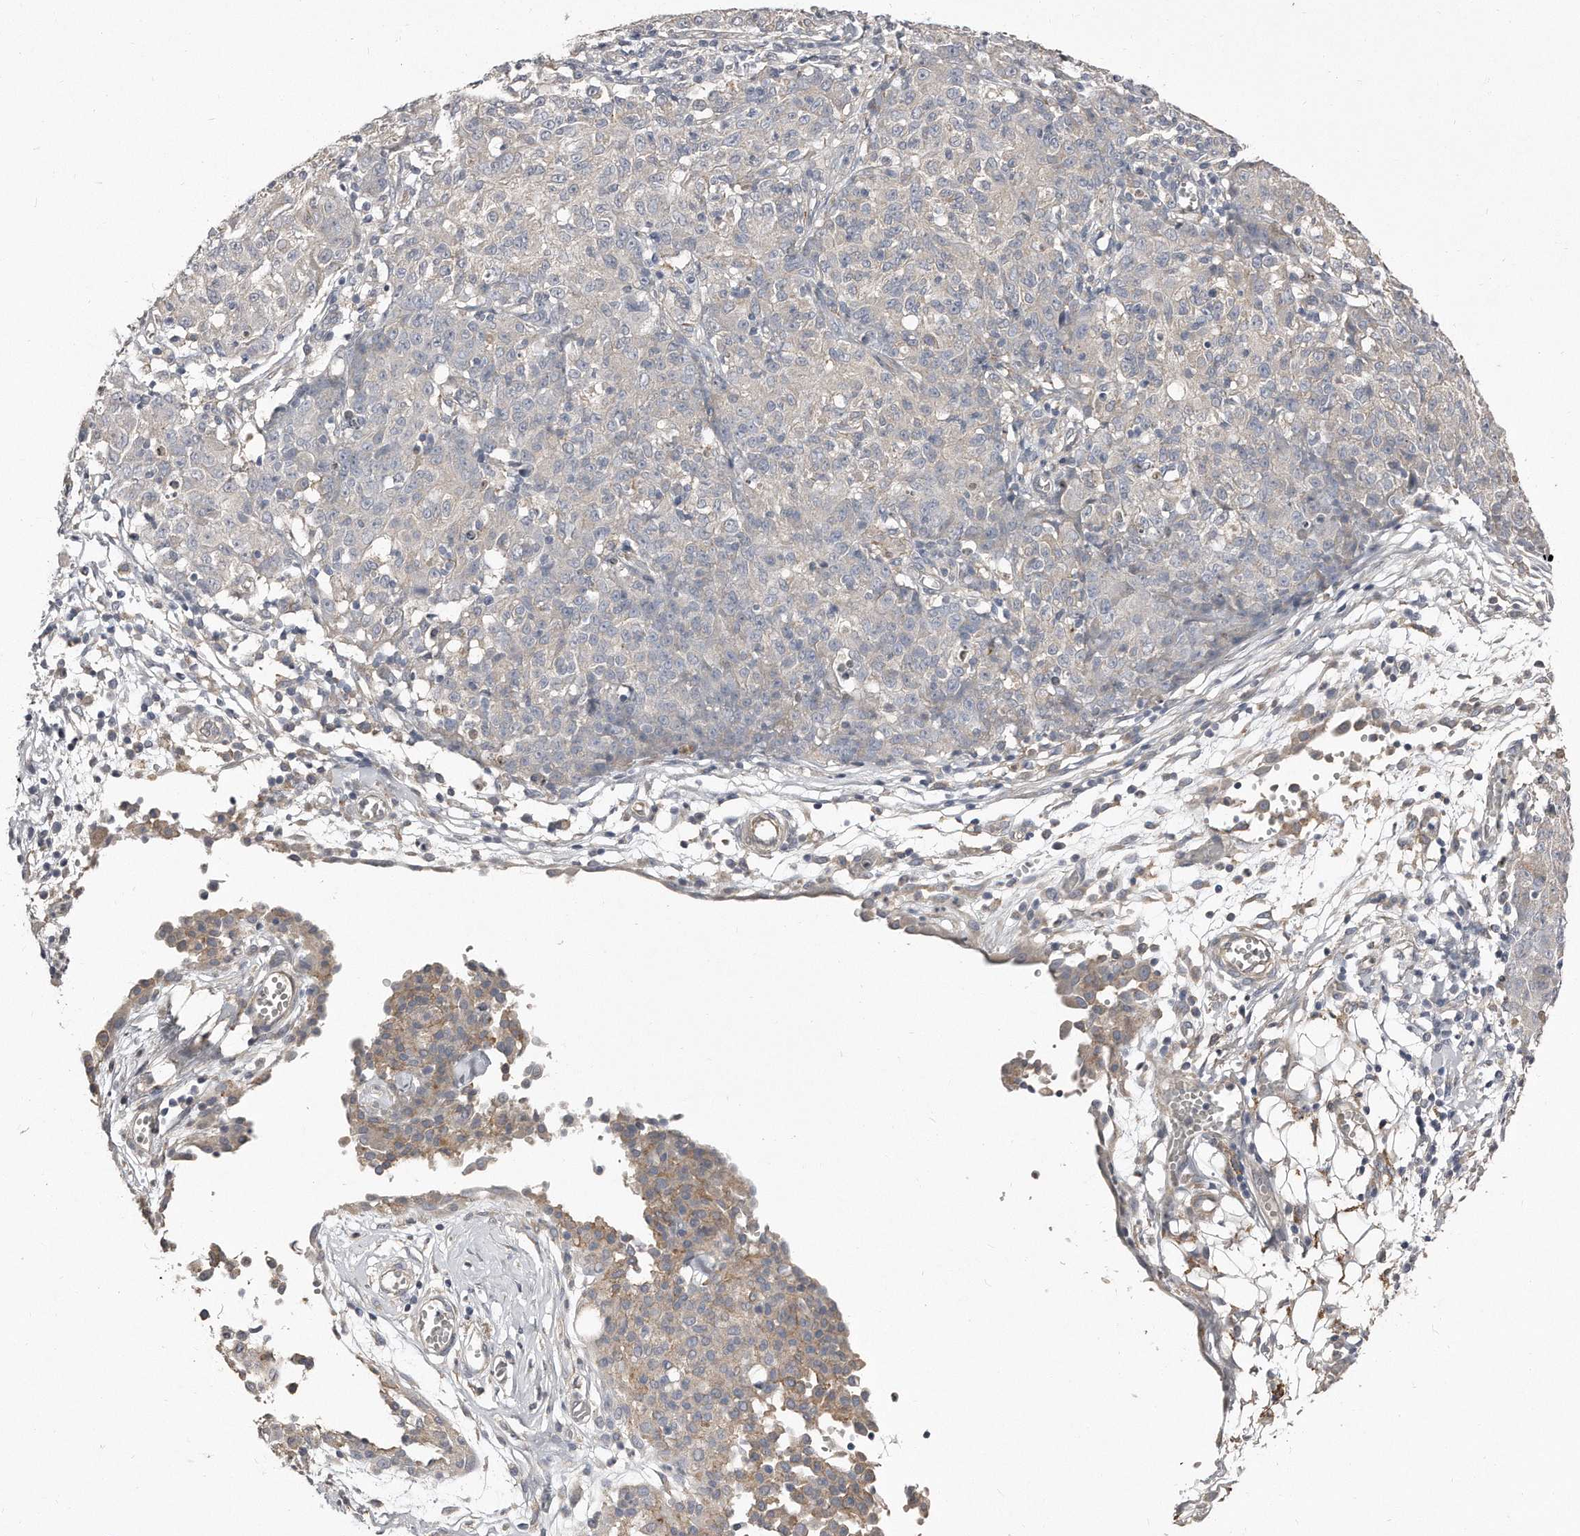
{"staining": {"intensity": "negative", "quantity": "none", "location": "none"}, "tissue": "ovarian cancer", "cell_type": "Tumor cells", "image_type": "cancer", "snomed": [{"axis": "morphology", "description": "Carcinoma, endometroid"}, {"axis": "topography", "description": "Ovary"}], "caption": "A micrograph of human ovarian cancer is negative for staining in tumor cells.", "gene": "LMOD1", "patient": {"sex": "female", "age": 42}}